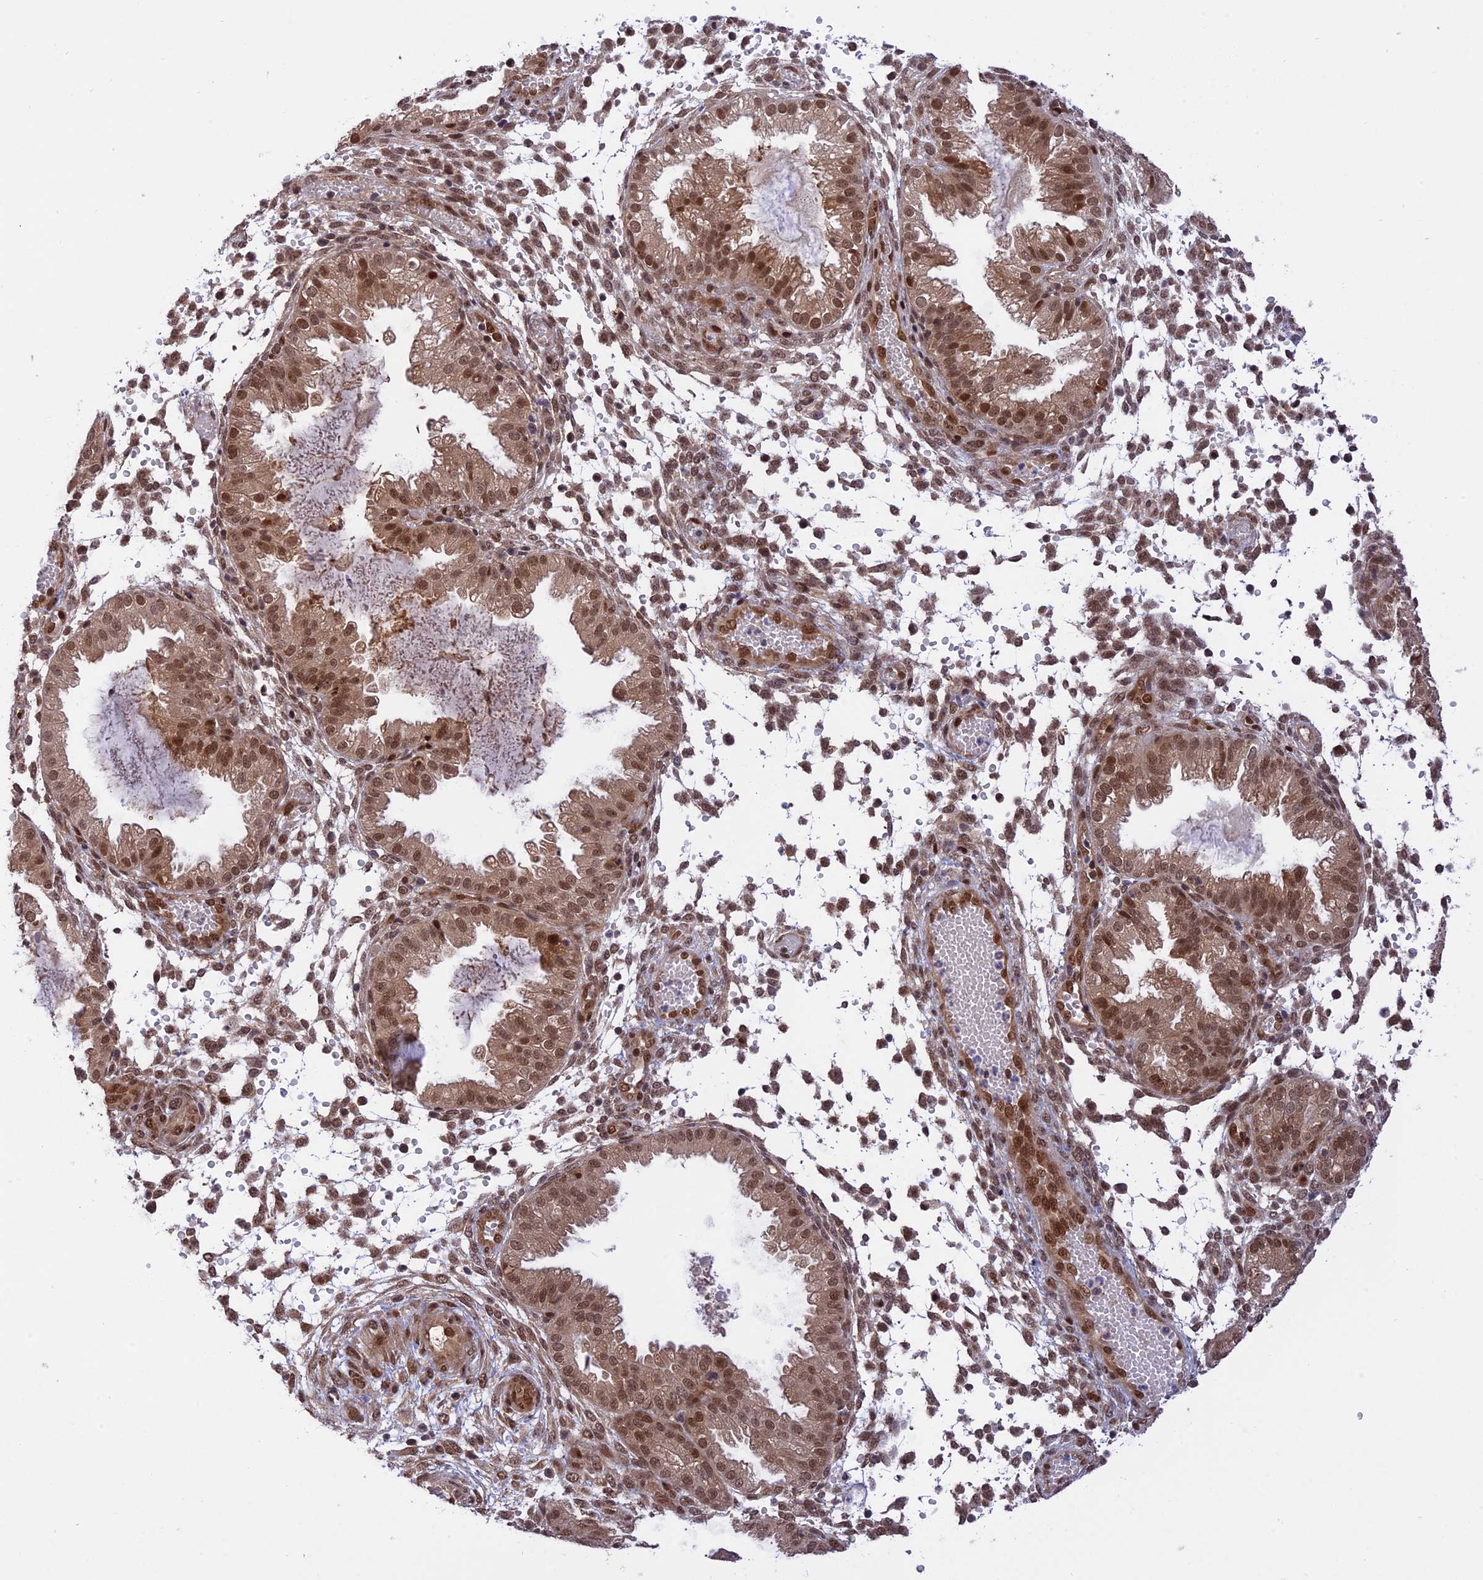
{"staining": {"intensity": "moderate", "quantity": "25%-75%", "location": "cytoplasmic/membranous,nuclear"}, "tissue": "endometrium", "cell_type": "Cells in endometrial stroma", "image_type": "normal", "snomed": [{"axis": "morphology", "description": "Normal tissue, NOS"}, {"axis": "topography", "description": "Endometrium"}], "caption": "Immunohistochemistry of normal human endometrium demonstrates medium levels of moderate cytoplasmic/membranous,nuclear staining in about 25%-75% of cells in endometrial stroma.", "gene": "ZNF428", "patient": {"sex": "female", "age": 33}}